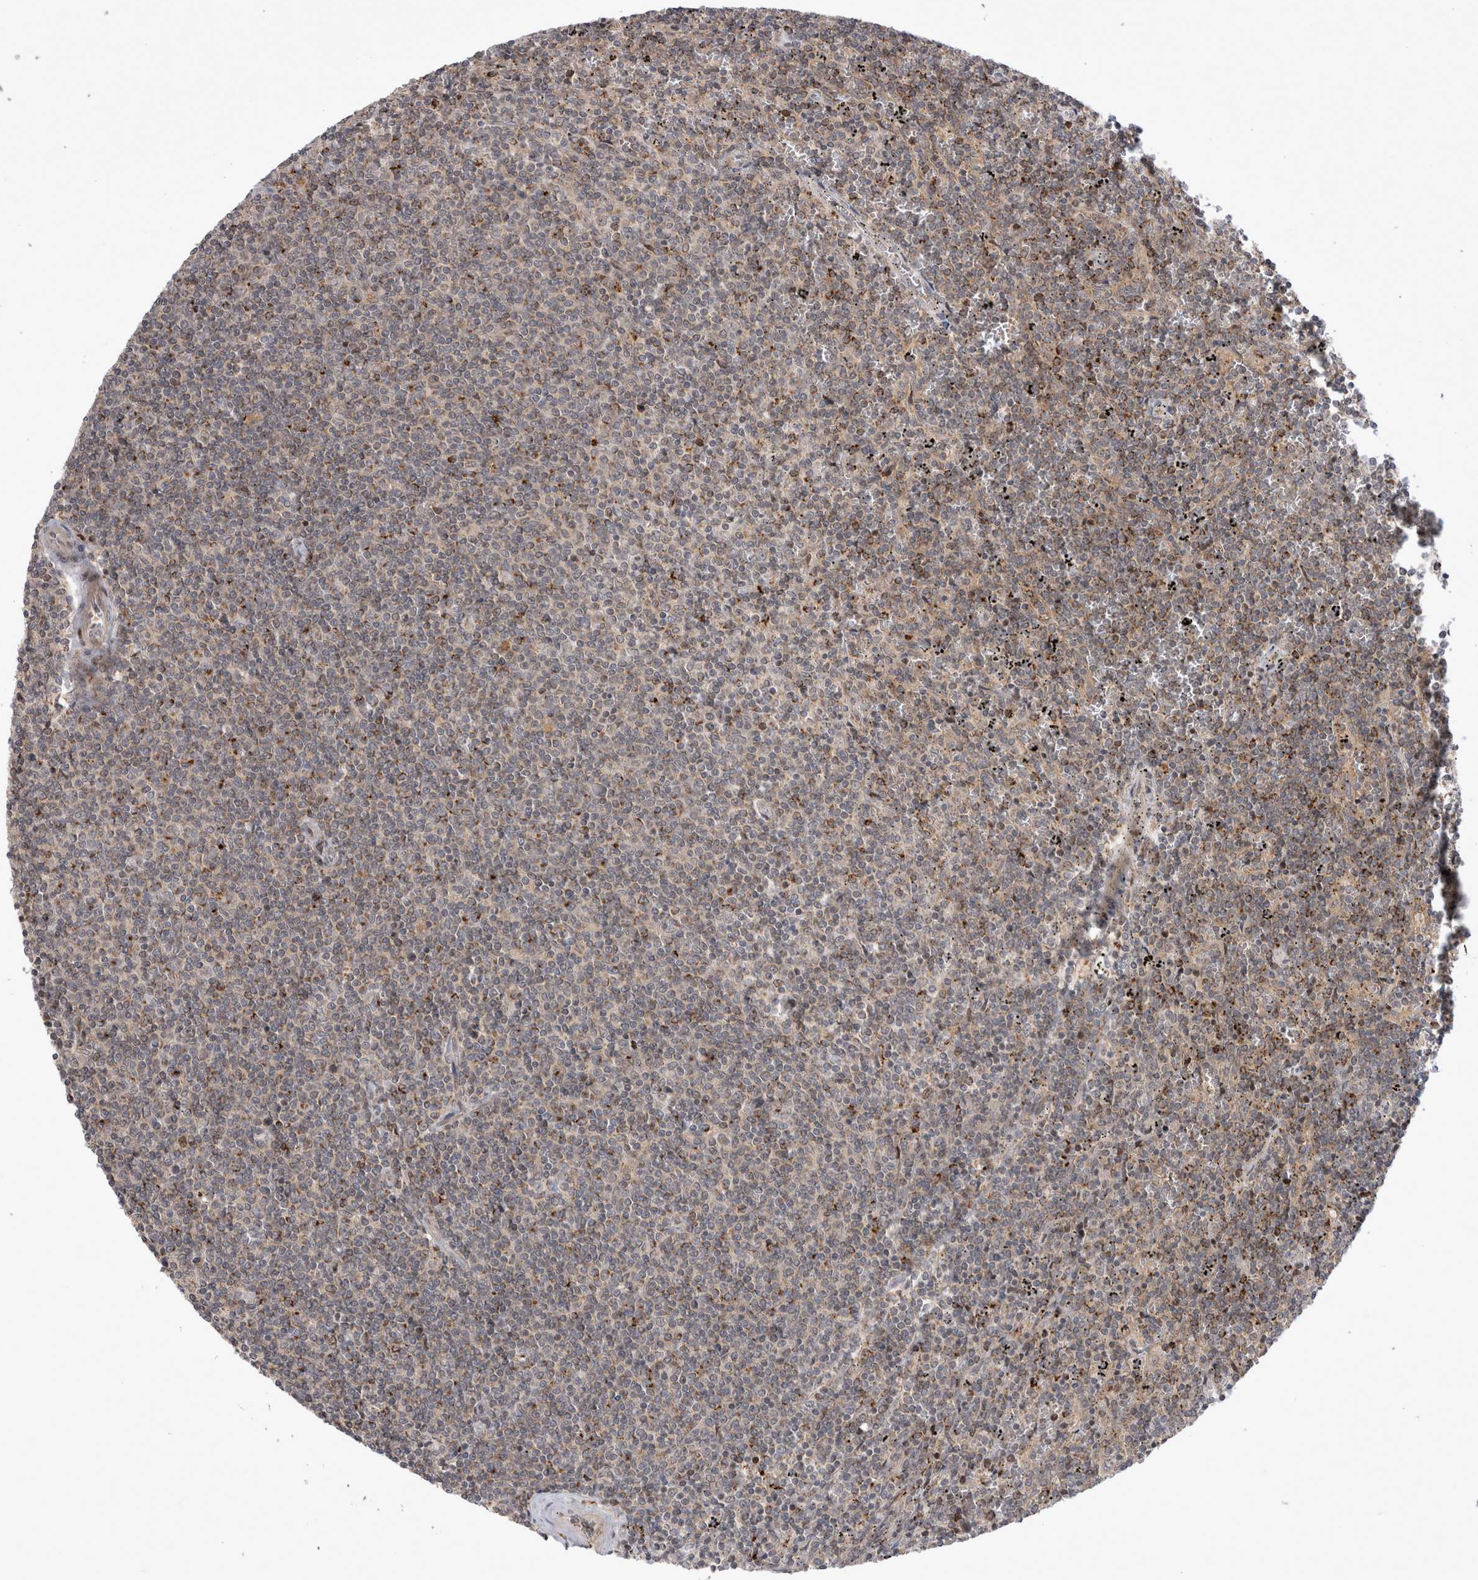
{"staining": {"intensity": "weak", "quantity": "25%-75%", "location": "cytoplasmic/membranous"}, "tissue": "lymphoma", "cell_type": "Tumor cells", "image_type": "cancer", "snomed": [{"axis": "morphology", "description": "Malignant lymphoma, non-Hodgkin's type, Low grade"}, {"axis": "topography", "description": "Spleen"}], "caption": "DAB (3,3'-diaminobenzidine) immunohistochemical staining of low-grade malignant lymphoma, non-Hodgkin's type exhibits weak cytoplasmic/membranous protein expression in approximately 25%-75% of tumor cells.", "gene": "PLEKHM1", "patient": {"sex": "female", "age": 50}}